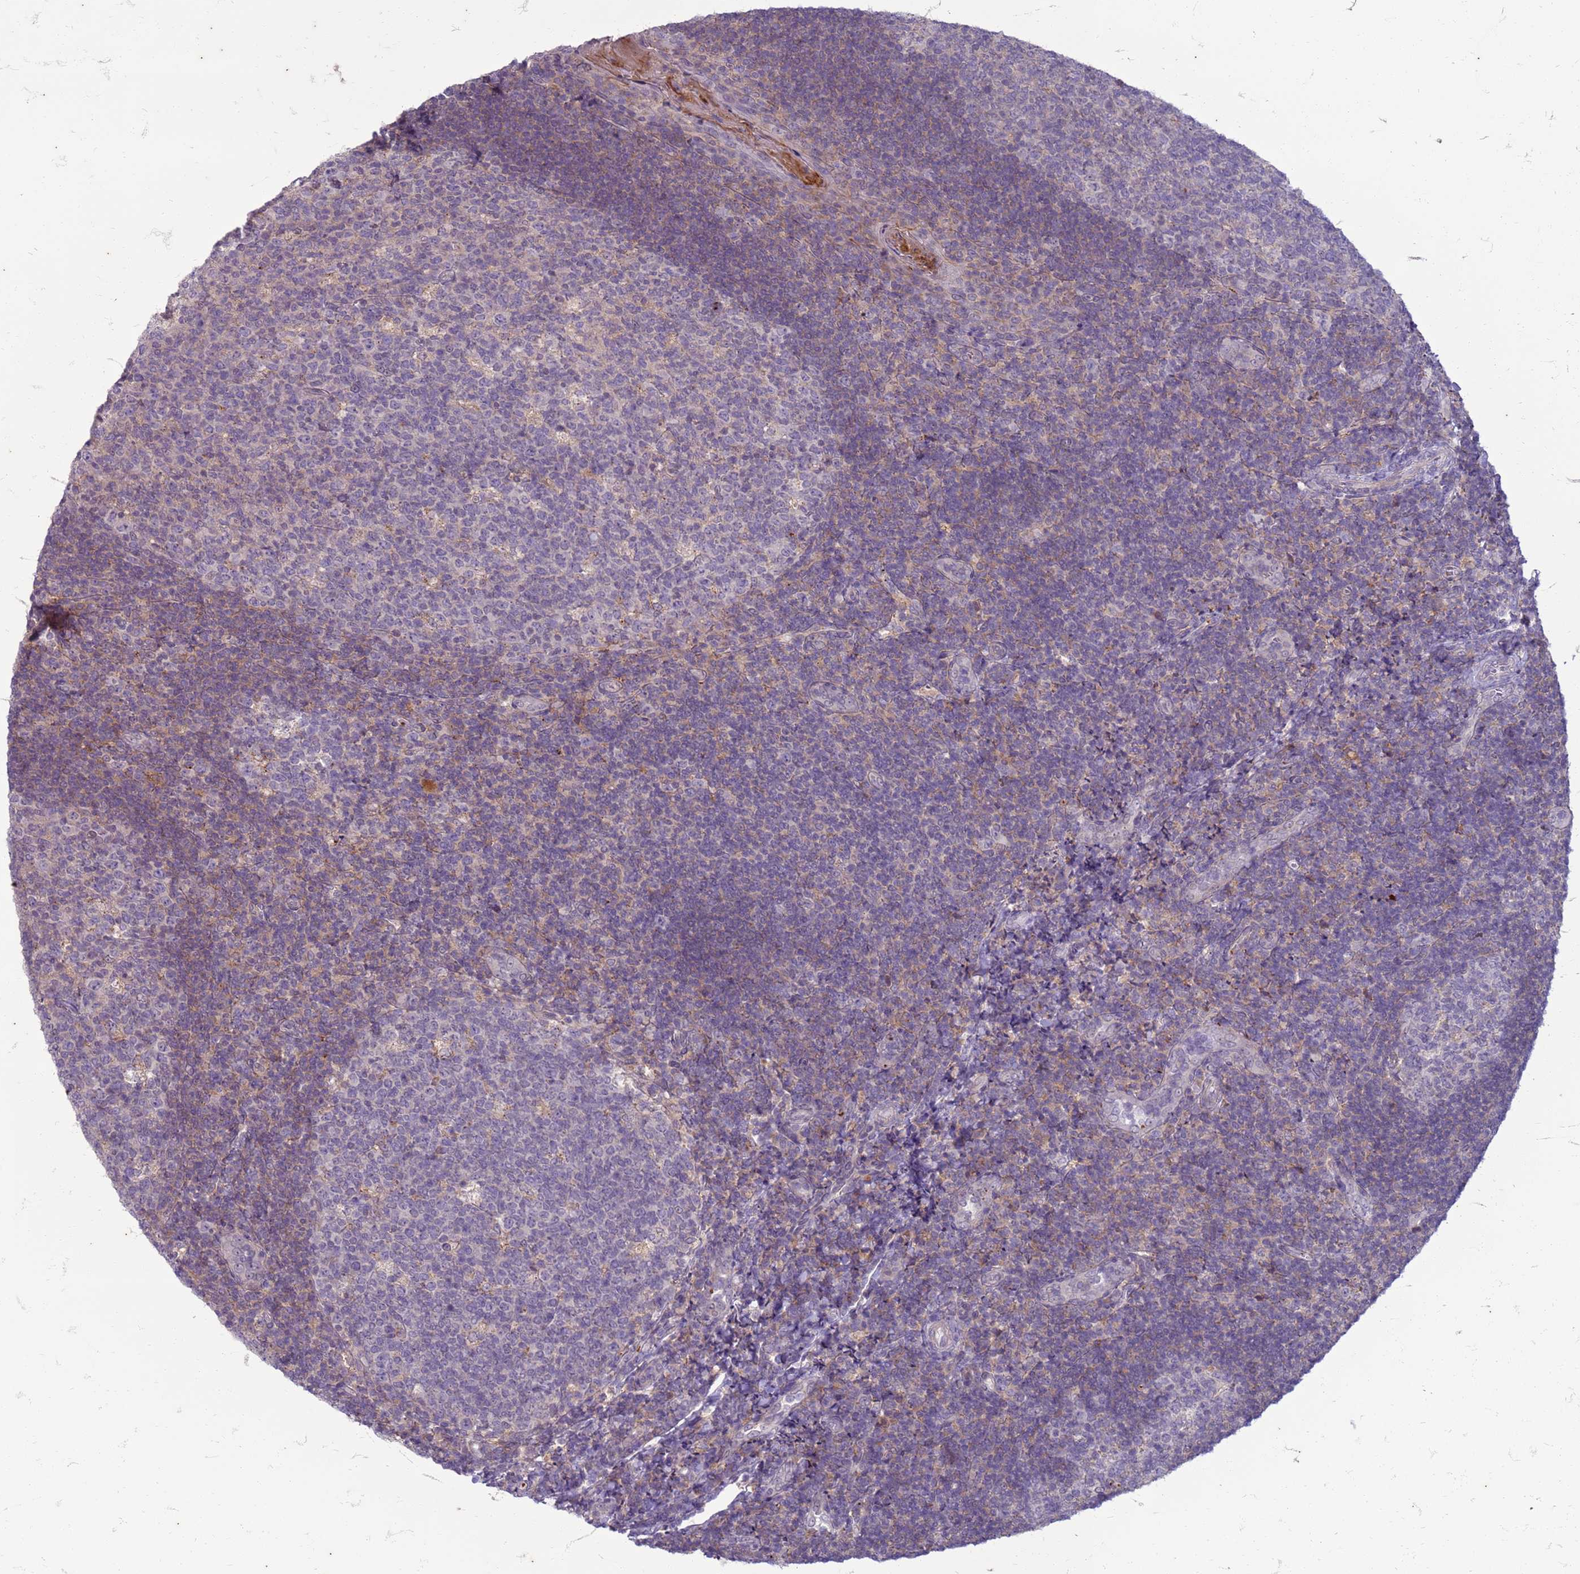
{"staining": {"intensity": "negative", "quantity": "none", "location": "none"}, "tissue": "tonsil", "cell_type": "Germinal center cells", "image_type": "normal", "snomed": [{"axis": "morphology", "description": "Normal tissue, NOS"}, {"axis": "topography", "description": "Tonsil"}], "caption": "Image shows no protein positivity in germinal center cells of unremarkable tonsil. (Stains: DAB (3,3'-diaminobenzidine) IHC with hematoxylin counter stain, Microscopy: brightfield microscopy at high magnification).", "gene": "SLC15A3", "patient": {"sex": "male", "age": 17}}